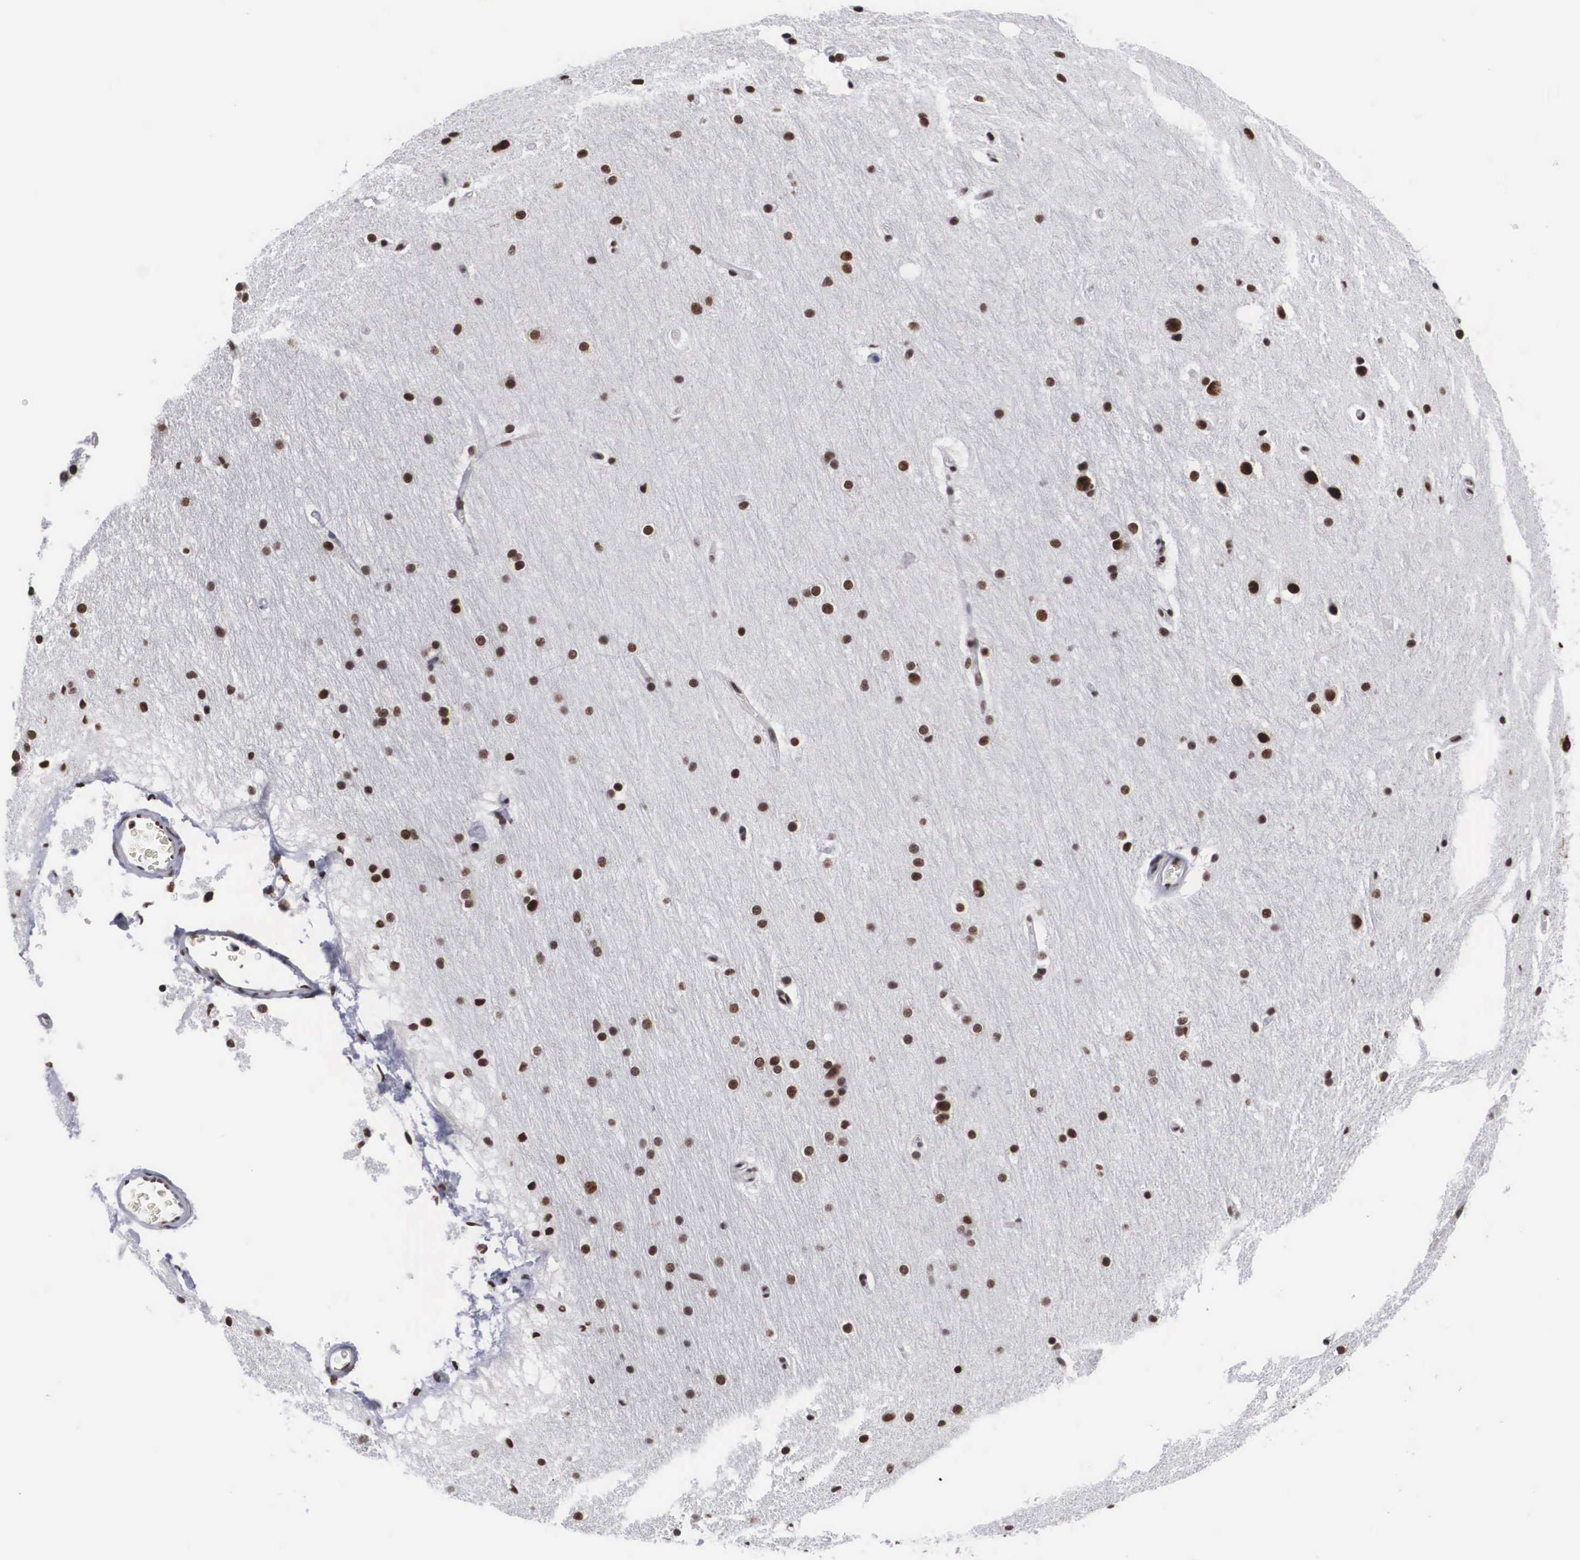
{"staining": {"intensity": "moderate", "quantity": ">75%", "location": "nuclear"}, "tissue": "cerebral cortex", "cell_type": "Endothelial cells", "image_type": "normal", "snomed": [{"axis": "morphology", "description": "Normal tissue, NOS"}, {"axis": "topography", "description": "Cerebral cortex"}, {"axis": "topography", "description": "Hippocampus"}], "caption": "Immunohistochemistry photomicrograph of unremarkable human cerebral cortex stained for a protein (brown), which exhibits medium levels of moderate nuclear expression in approximately >75% of endothelial cells.", "gene": "ACIN1", "patient": {"sex": "female", "age": 19}}